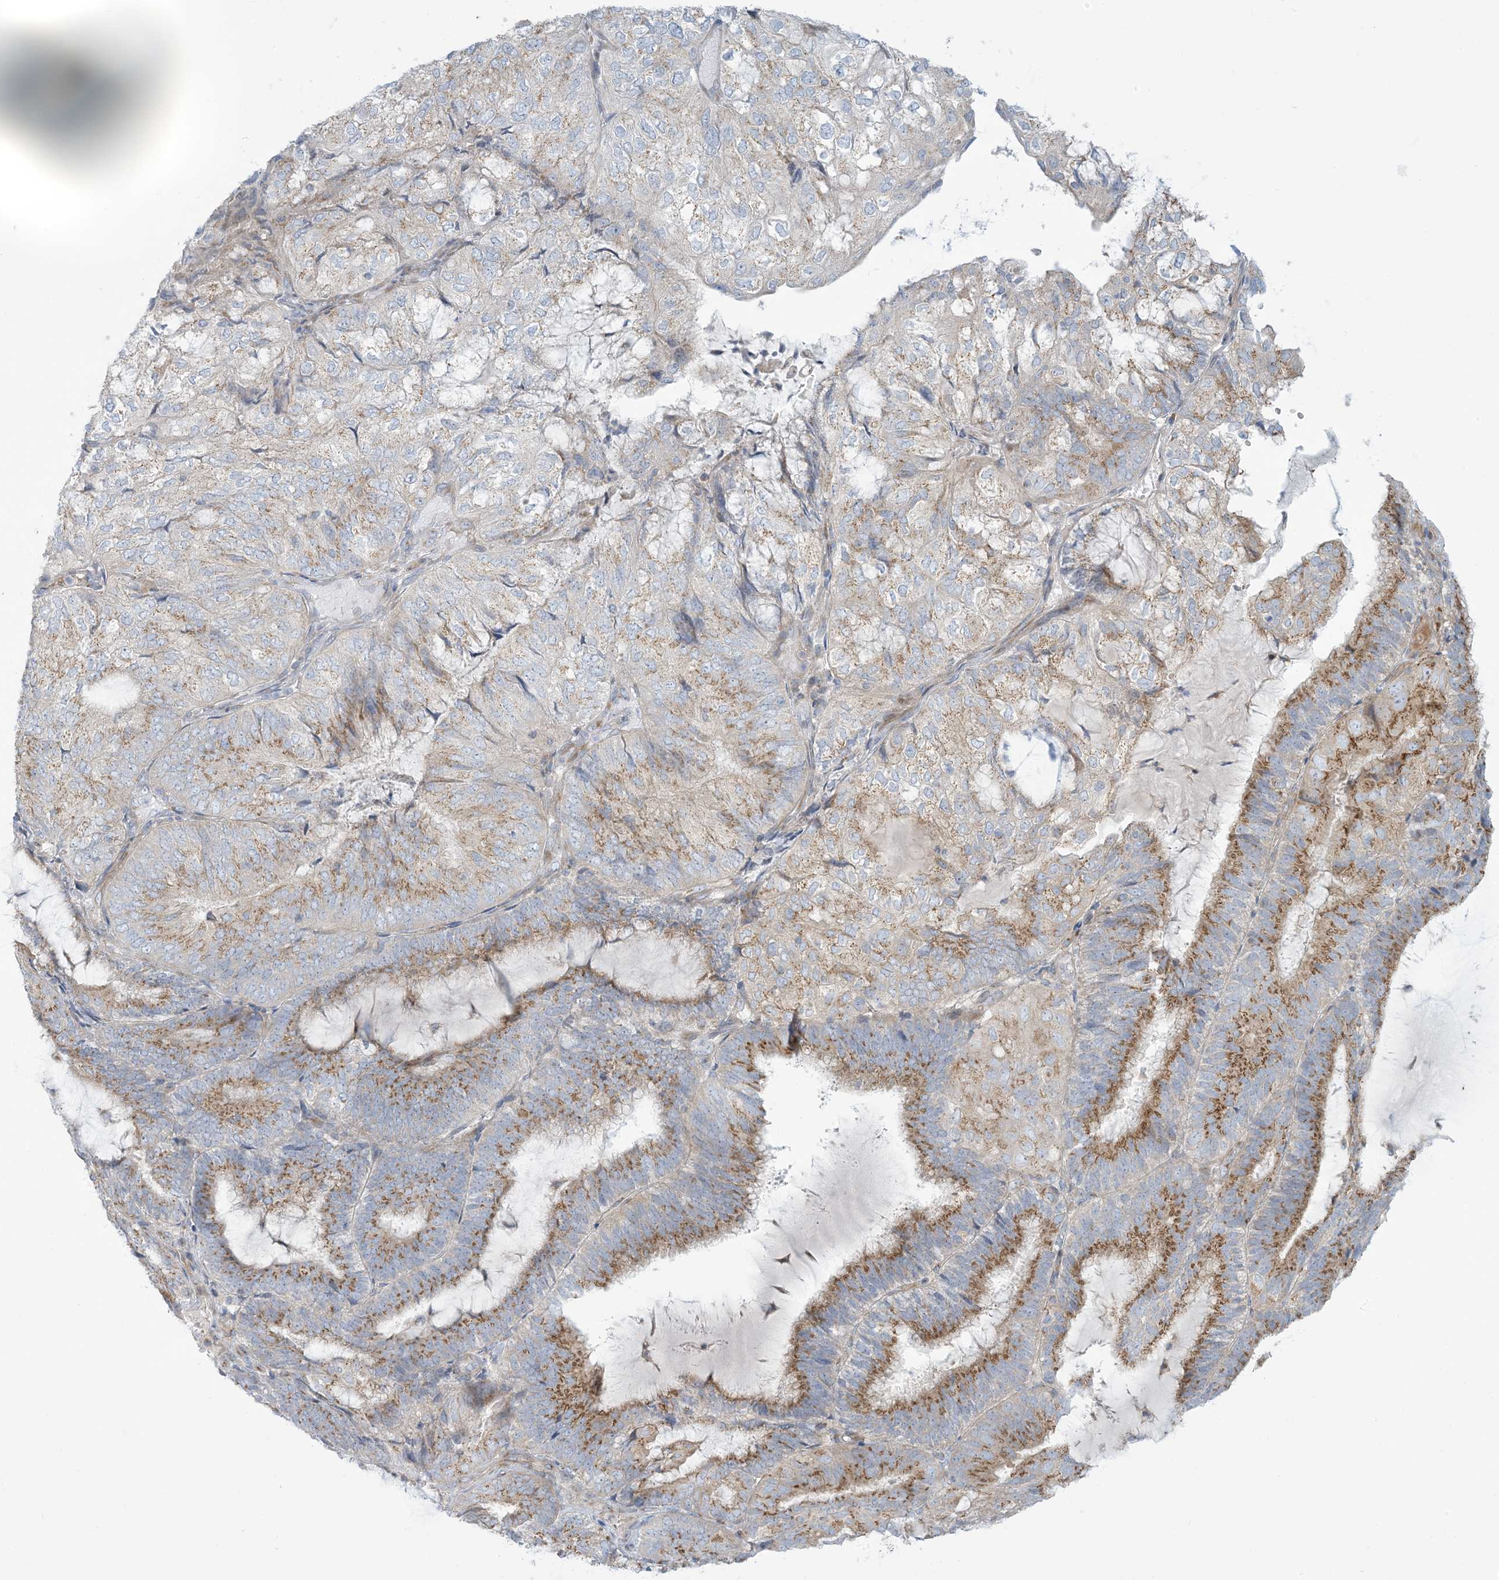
{"staining": {"intensity": "moderate", "quantity": ">75%", "location": "cytoplasmic/membranous"}, "tissue": "endometrial cancer", "cell_type": "Tumor cells", "image_type": "cancer", "snomed": [{"axis": "morphology", "description": "Adenocarcinoma, NOS"}, {"axis": "topography", "description": "Endometrium"}], "caption": "A brown stain shows moderate cytoplasmic/membranous expression of a protein in endometrial adenocarcinoma tumor cells.", "gene": "AFTPH", "patient": {"sex": "female", "age": 81}}